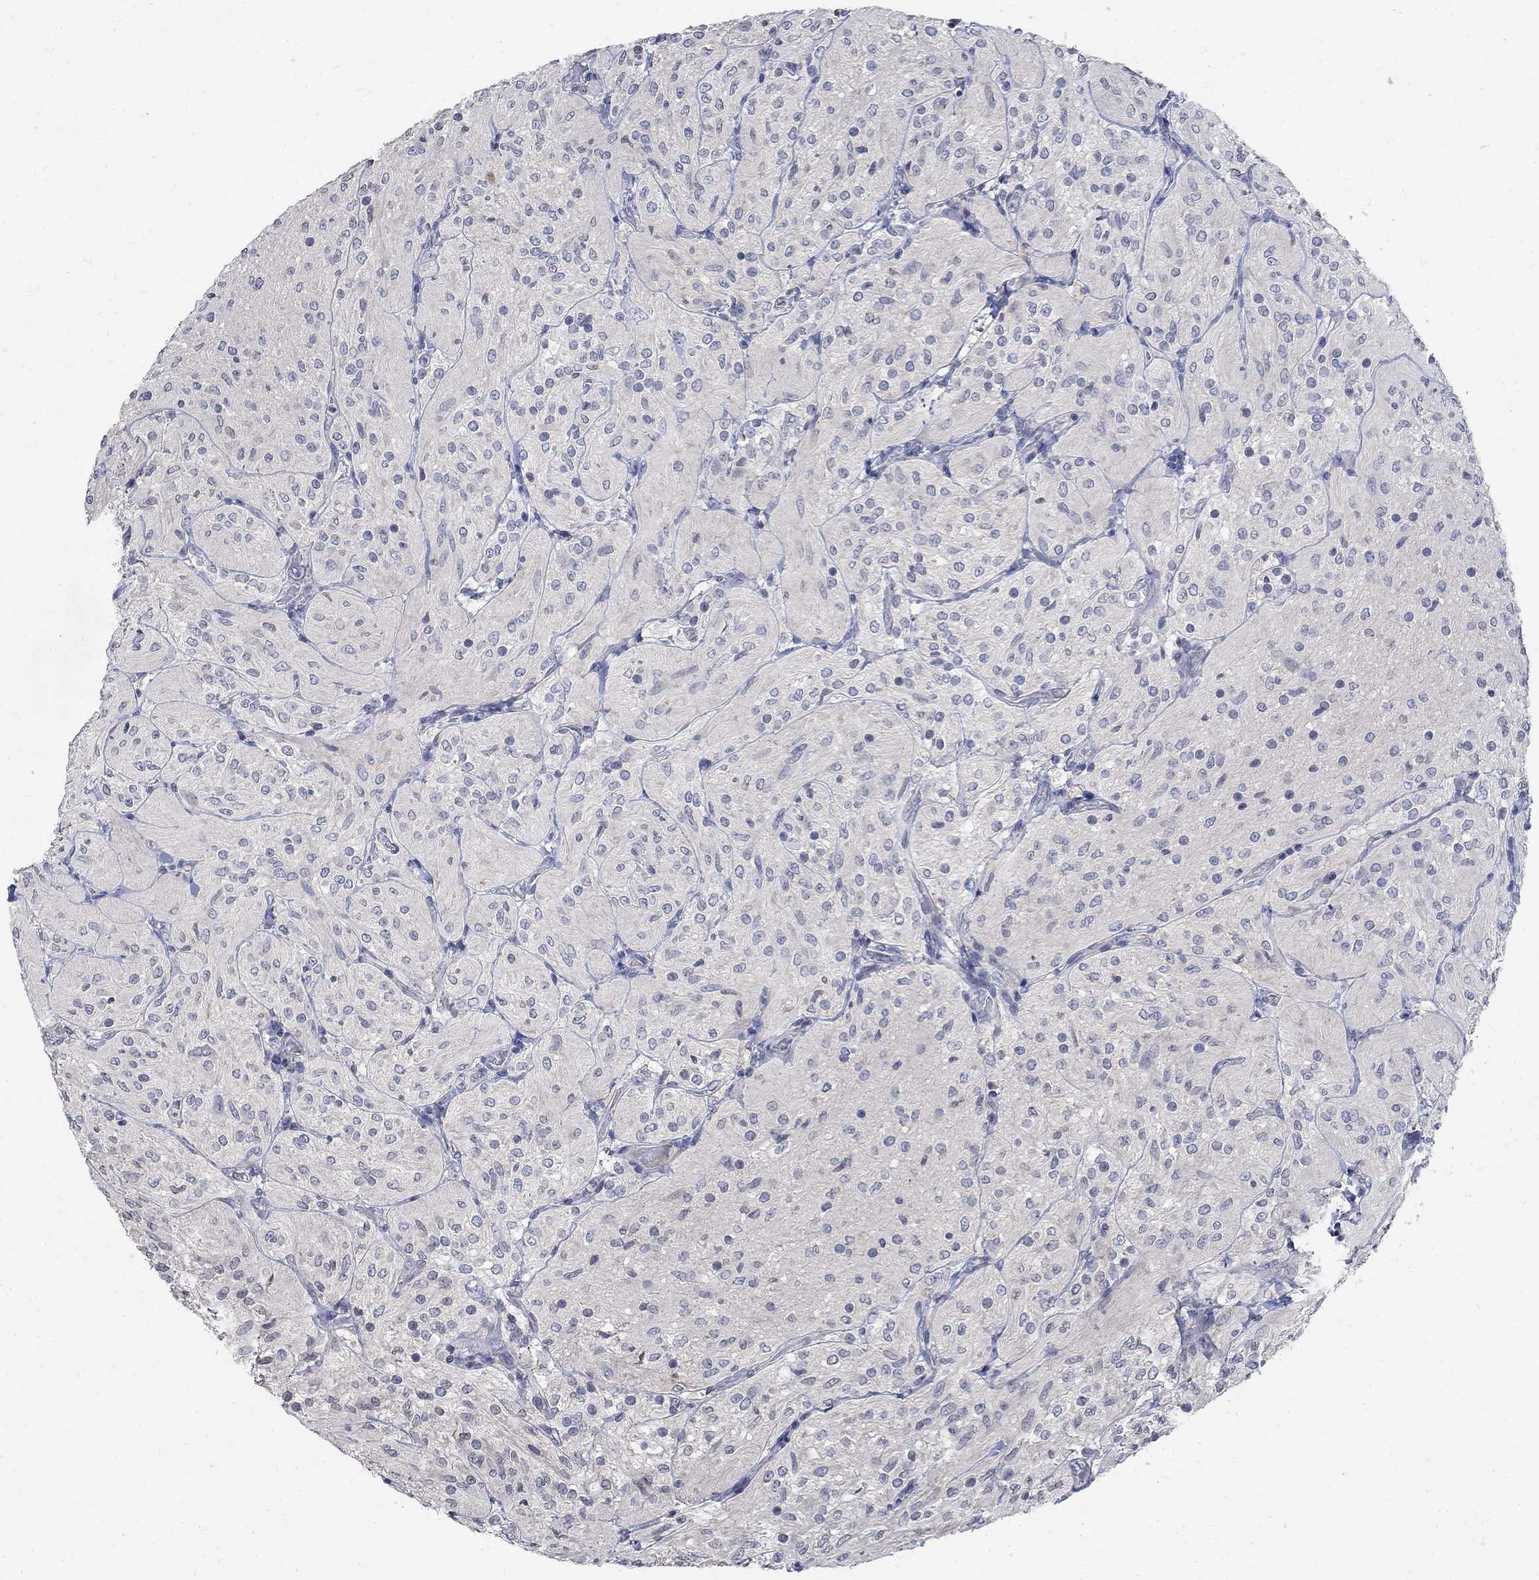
{"staining": {"intensity": "negative", "quantity": "none", "location": "none"}, "tissue": "glioma", "cell_type": "Tumor cells", "image_type": "cancer", "snomed": [{"axis": "morphology", "description": "Glioma, malignant, Low grade"}, {"axis": "topography", "description": "Brain"}], "caption": "A high-resolution photomicrograph shows IHC staining of glioma, which shows no significant expression in tumor cells.", "gene": "TMEM169", "patient": {"sex": "male", "age": 3}}